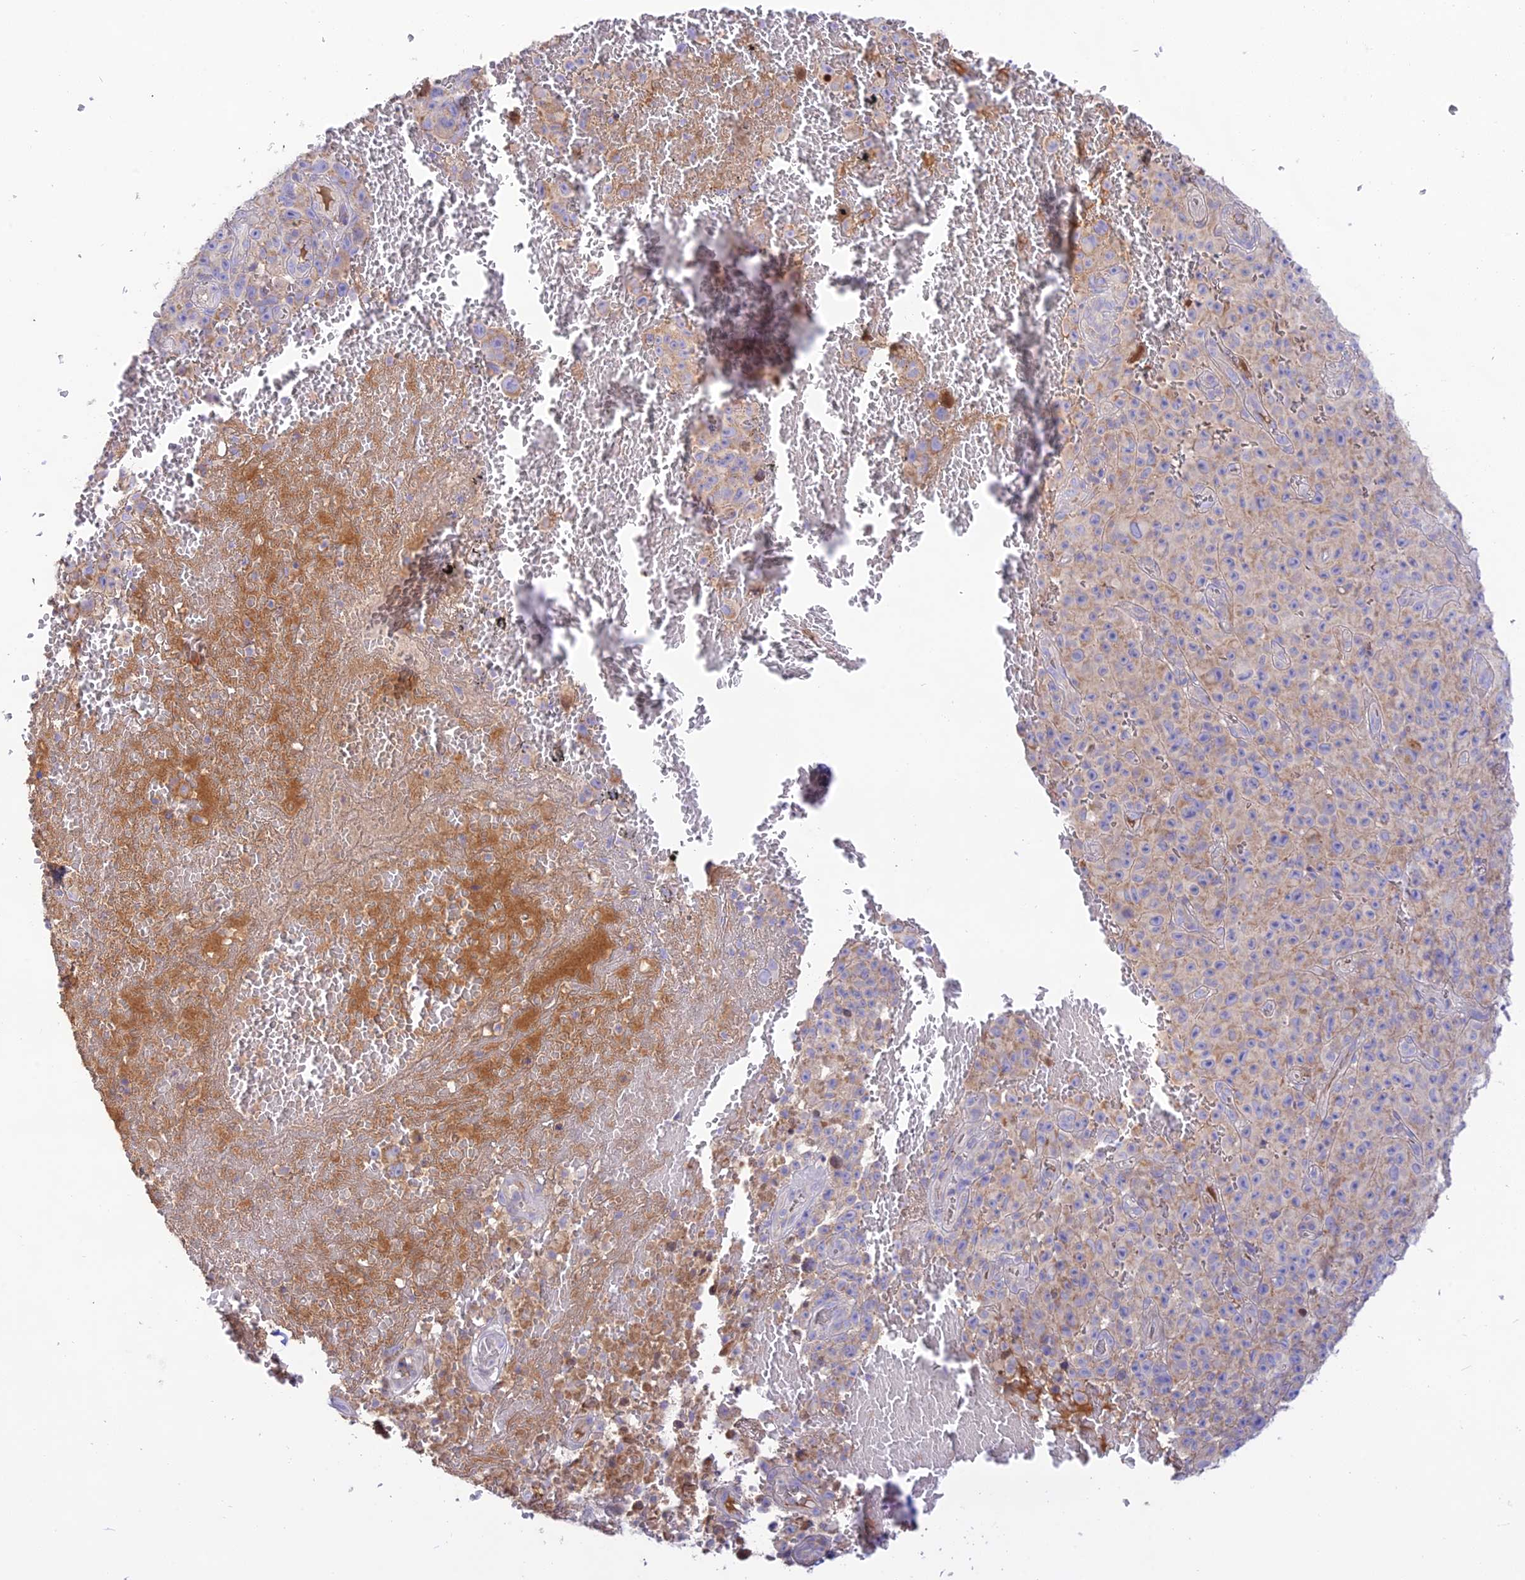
{"staining": {"intensity": "negative", "quantity": "none", "location": "none"}, "tissue": "melanoma", "cell_type": "Tumor cells", "image_type": "cancer", "snomed": [{"axis": "morphology", "description": "Malignant melanoma, NOS"}, {"axis": "topography", "description": "Skin"}], "caption": "DAB immunohistochemical staining of malignant melanoma displays no significant expression in tumor cells.", "gene": "NLRP9", "patient": {"sex": "female", "age": 82}}